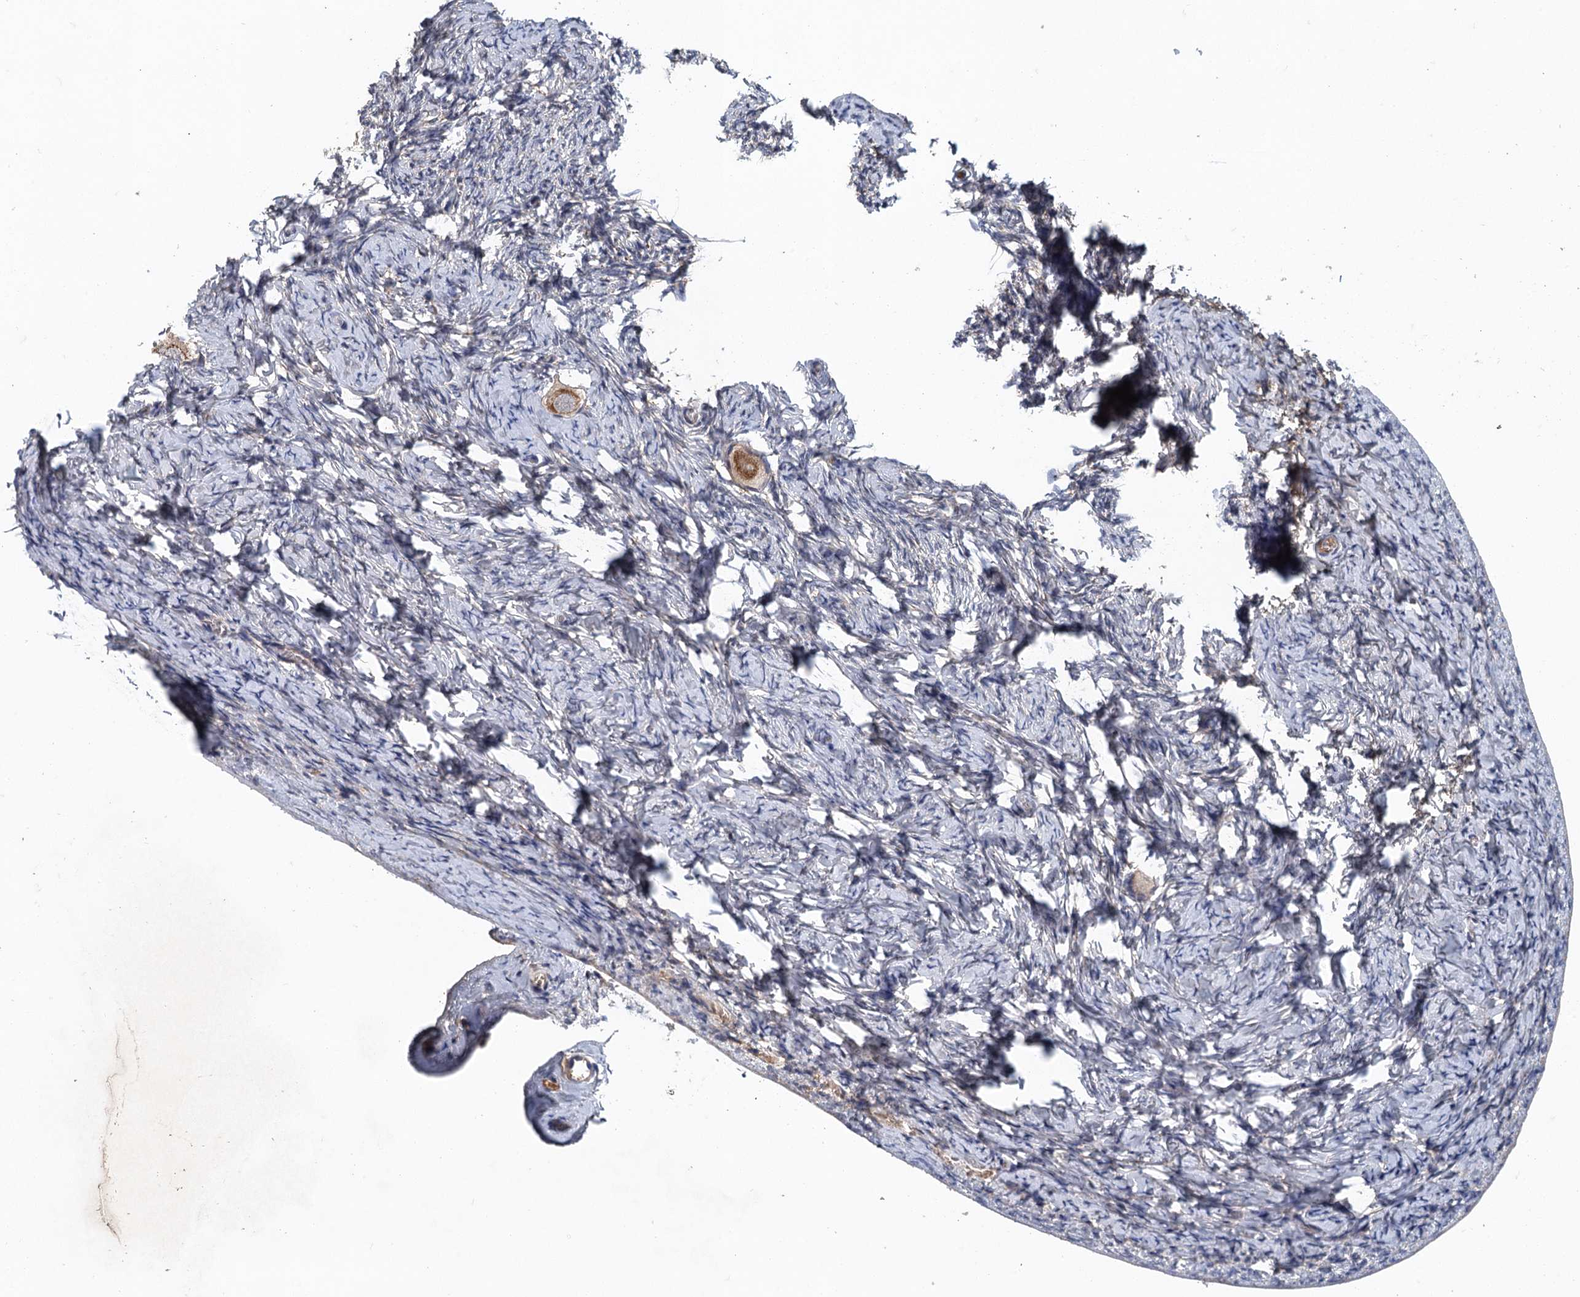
{"staining": {"intensity": "moderate", "quantity": "25%-75%", "location": "cytoplasmic/membranous"}, "tissue": "ovary", "cell_type": "Follicle cells", "image_type": "normal", "snomed": [{"axis": "morphology", "description": "Normal tissue, NOS"}, {"axis": "topography", "description": "Ovary"}], "caption": "Immunohistochemical staining of normal ovary reveals moderate cytoplasmic/membranous protein expression in approximately 25%-75% of follicle cells.", "gene": "MDM1", "patient": {"sex": "female", "age": 27}}